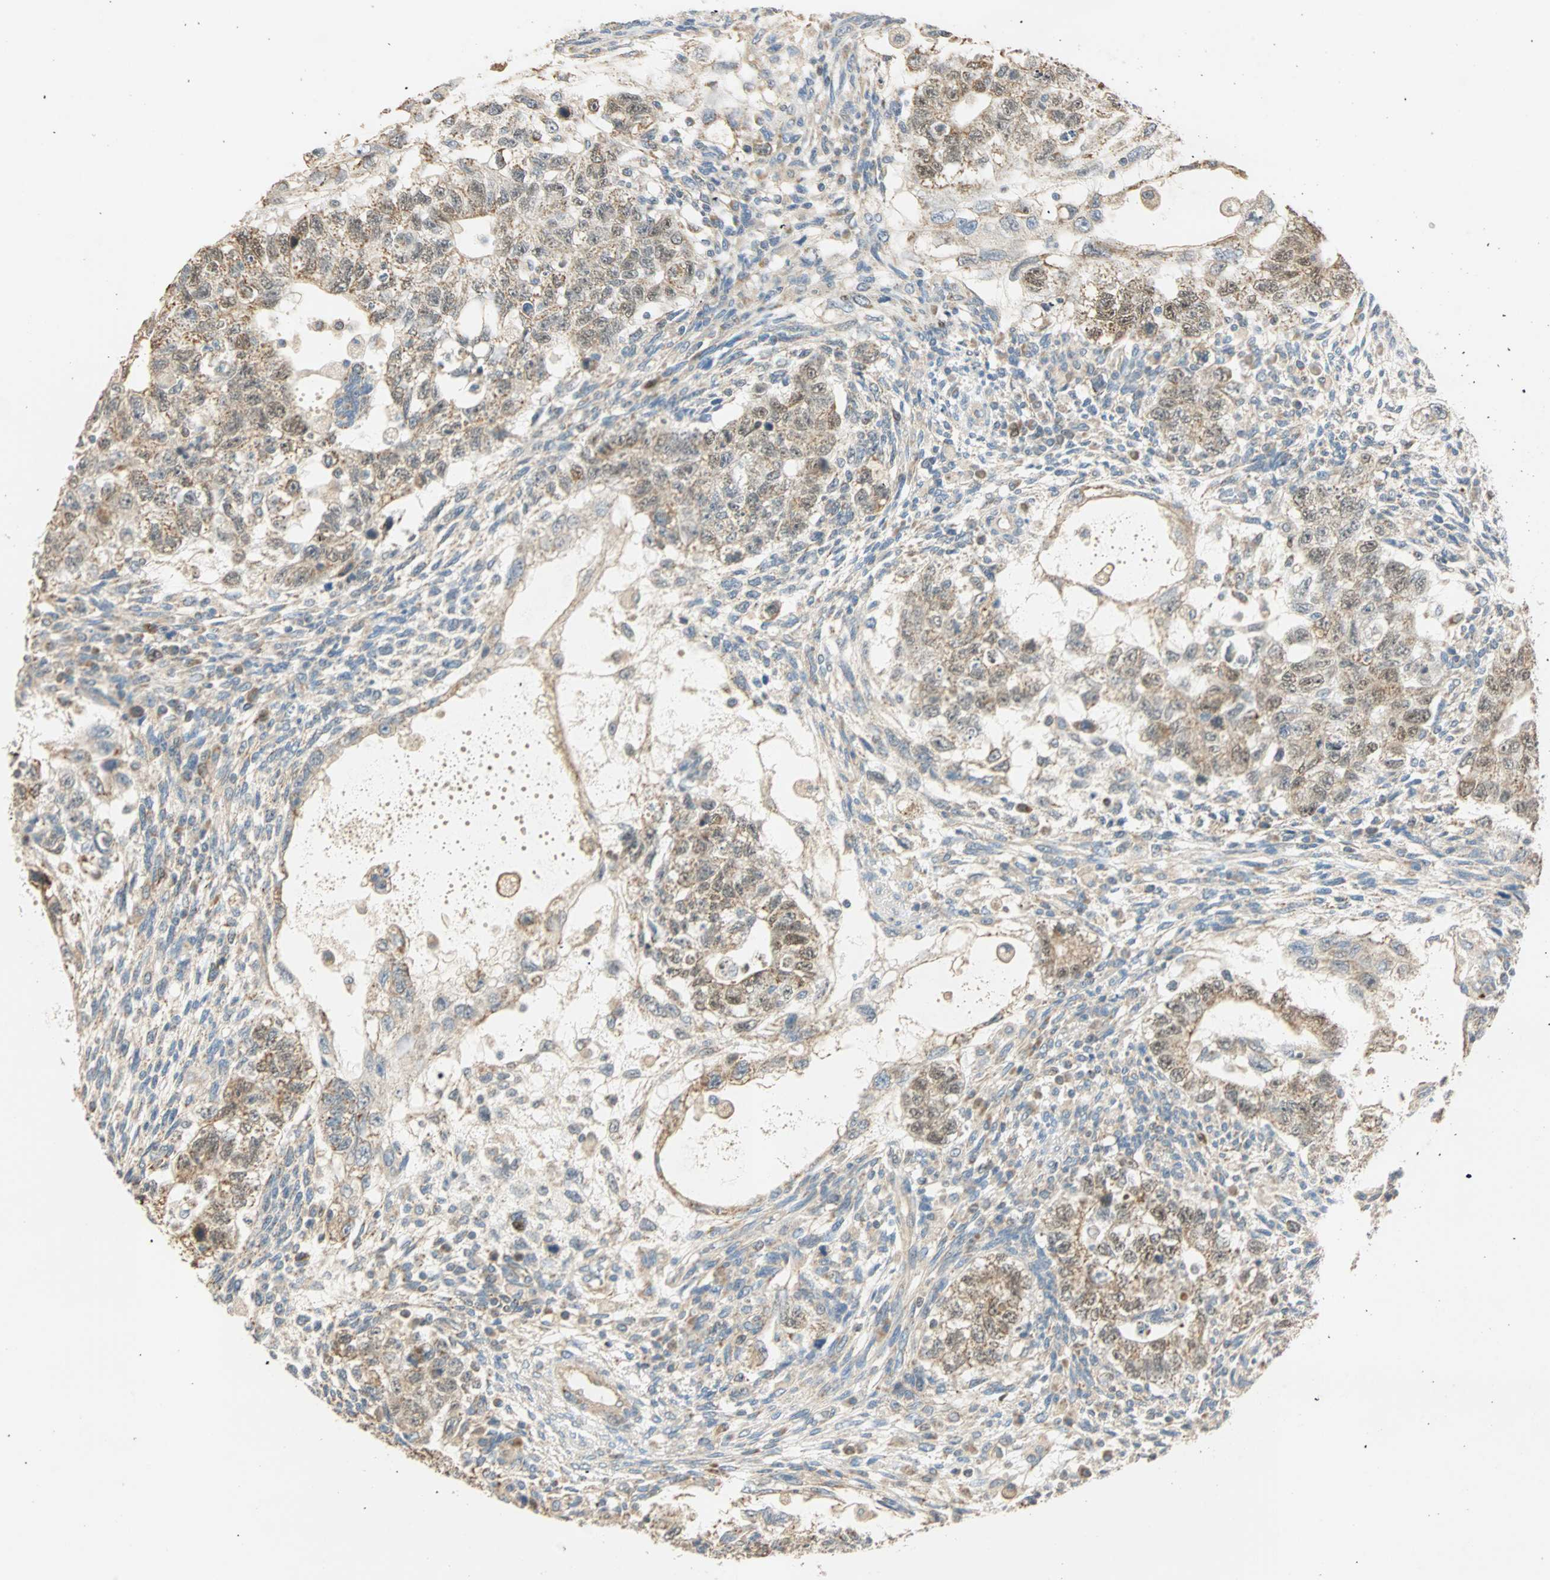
{"staining": {"intensity": "weak", "quantity": ">75%", "location": "cytoplasmic/membranous"}, "tissue": "testis cancer", "cell_type": "Tumor cells", "image_type": "cancer", "snomed": [{"axis": "morphology", "description": "Normal tissue, NOS"}, {"axis": "morphology", "description": "Carcinoma, Embryonal, NOS"}, {"axis": "topography", "description": "Testis"}], "caption": "Brown immunohistochemical staining in testis cancer (embryonal carcinoma) reveals weak cytoplasmic/membranous staining in about >75% of tumor cells. The staining is performed using DAB brown chromogen to label protein expression. The nuclei are counter-stained blue using hematoxylin.", "gene": "RAD18", "patient": {"sex": "male", "age": 36}}